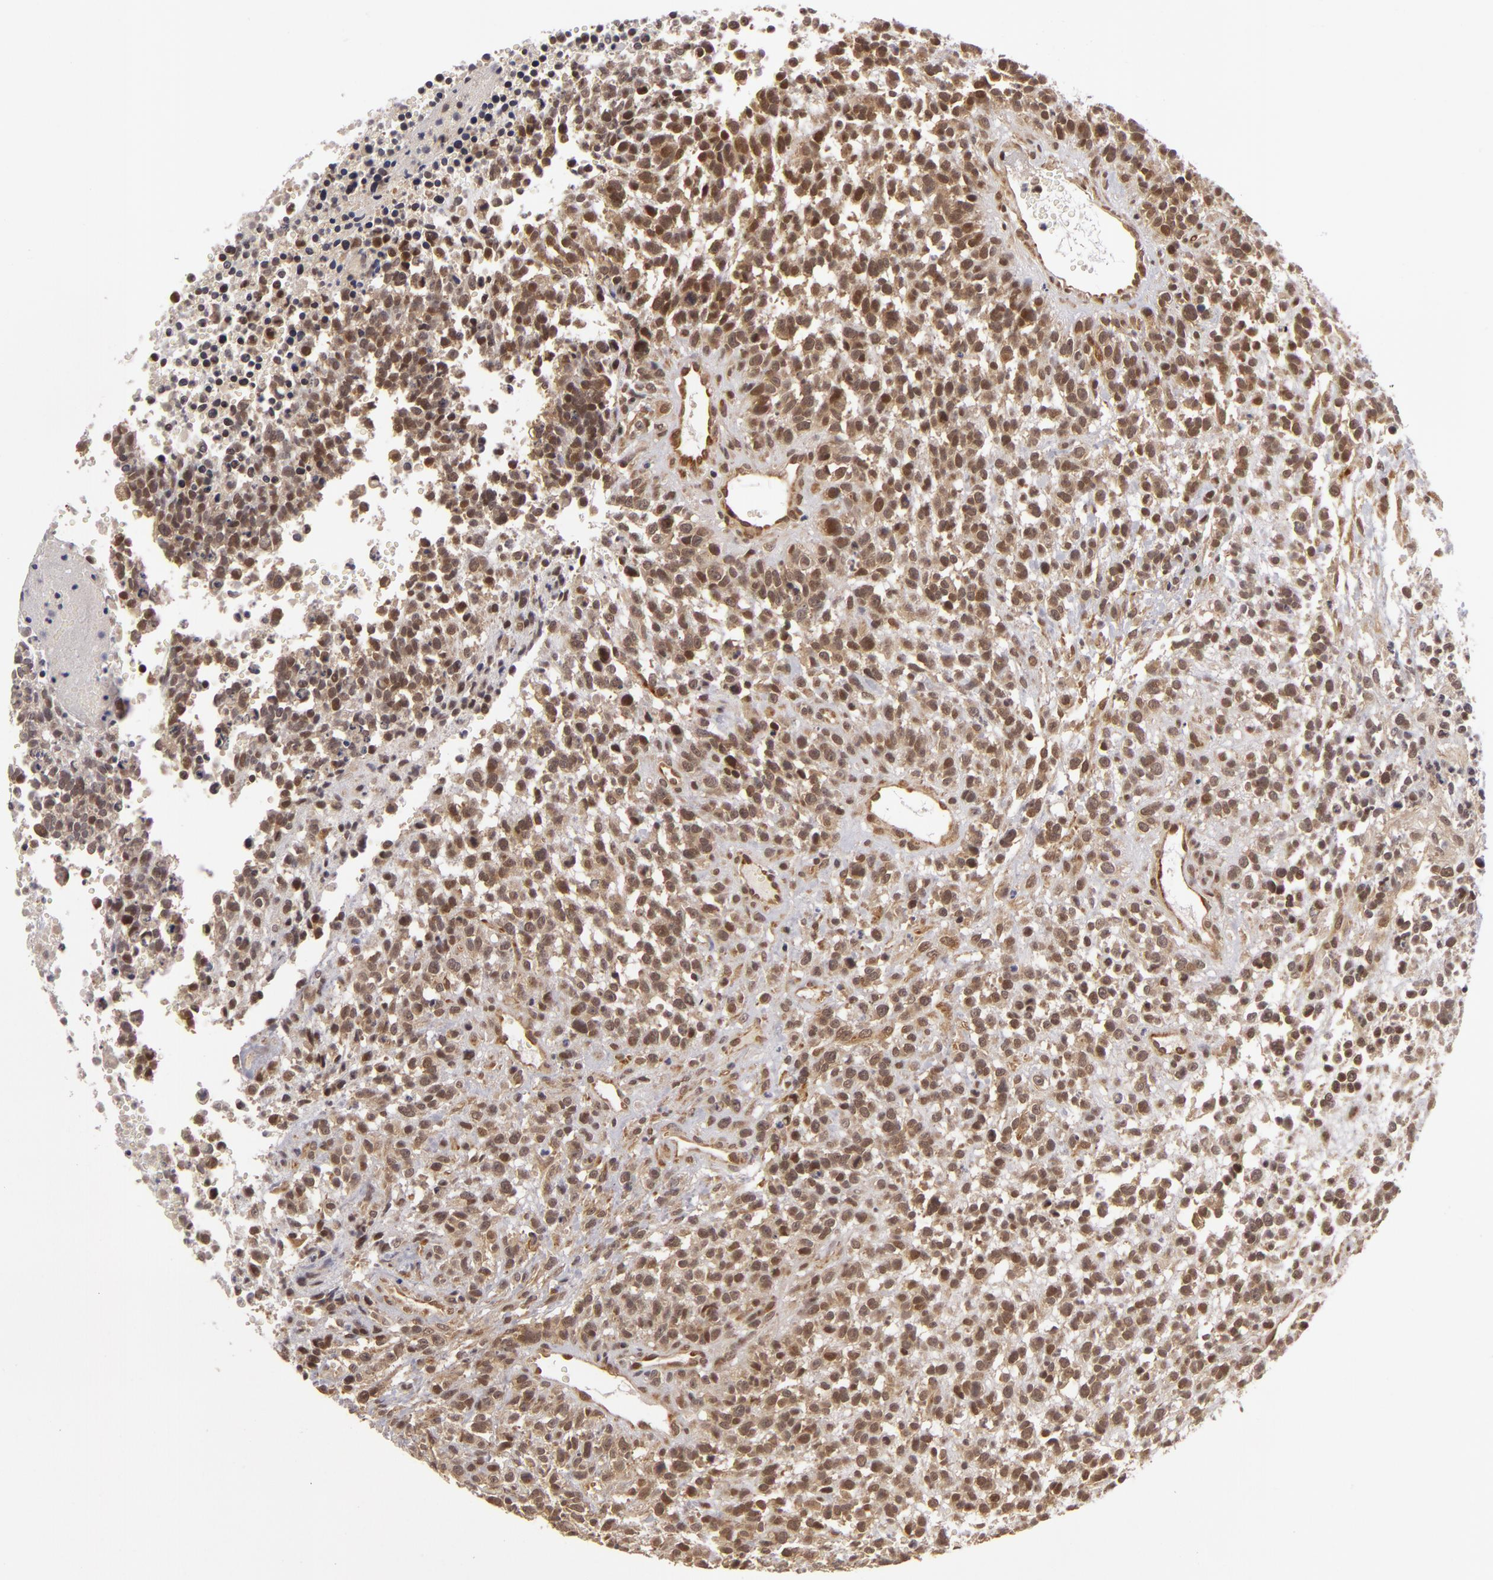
{"staining": {"intensity": "moderate", "quantity": ">75%", "location": "nuclear"}, "tissue": "glioma", "cell_type": "Tumor cells", "image_type": "cancer", "snomed": [{"axis": "morphology", "description": "Glioma, malignant, High grade"}, {"axis": "topography", "description": "Brain"}], "caption": "High-grade glioma (malignant) tissue demonstrates moderate nuclear staining in approximately >75% of tumor cells, visualized by immunohistochemistry.", "gene": "ZNF133", "patient": {"sex": "male", "age": 66}}